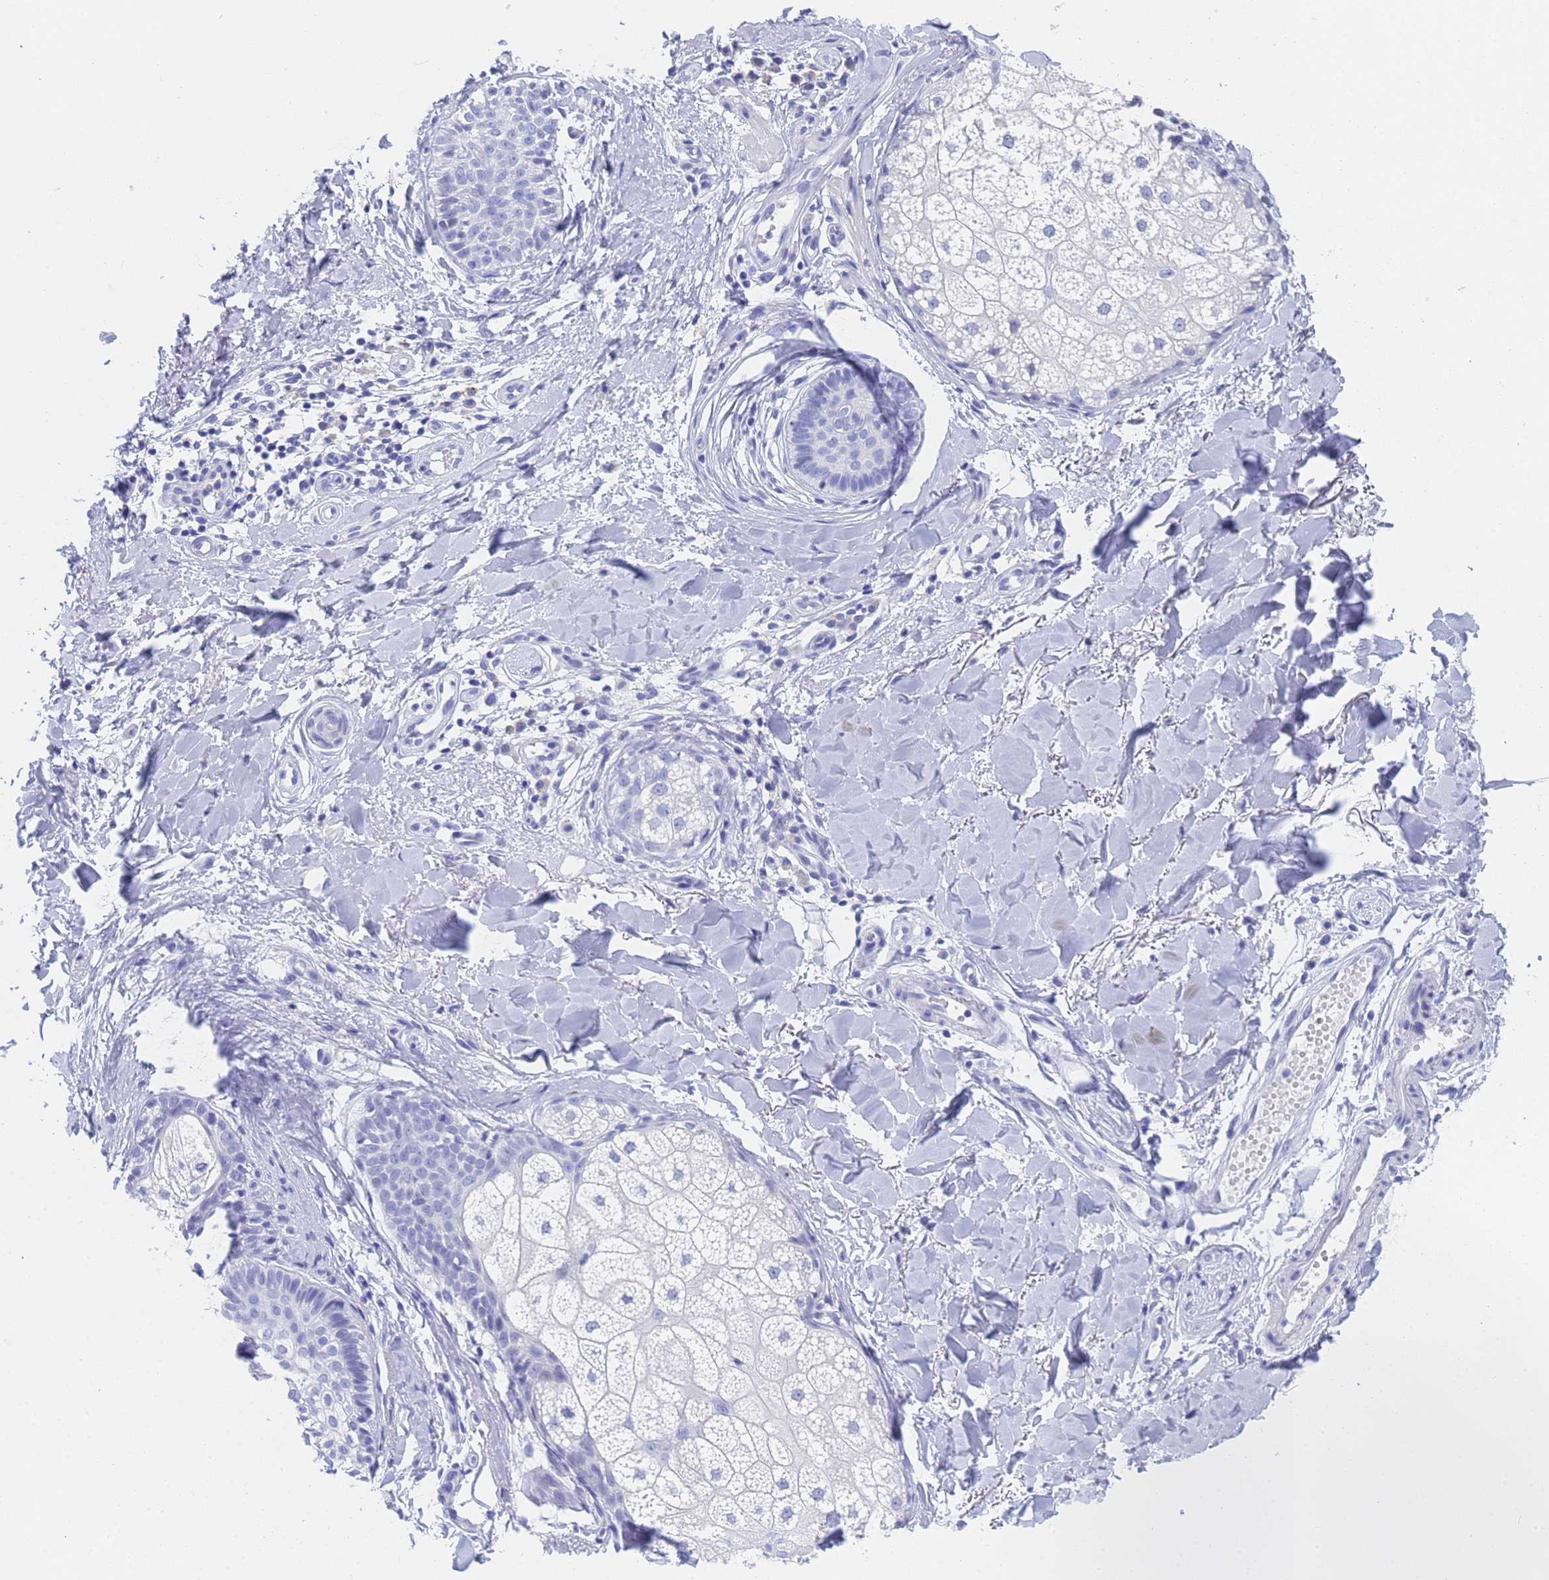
{"staining": {"intensity": "negative", "quantity": "none", "location": "none"}, "tissue": "skin cancer", "cell_type": "Tumor cells", "image_type": "cancer", "snomed": [{"axis": "morphology", "description": "Basal cell carcinoma"}, {"axis": "topography", "description": "Skin"}], "caption": "Tumor cells show no significant protein staining in skin basal cell carcinoma.", "gene": "STATH", "patient": {"sex": "female", "age": 61}}